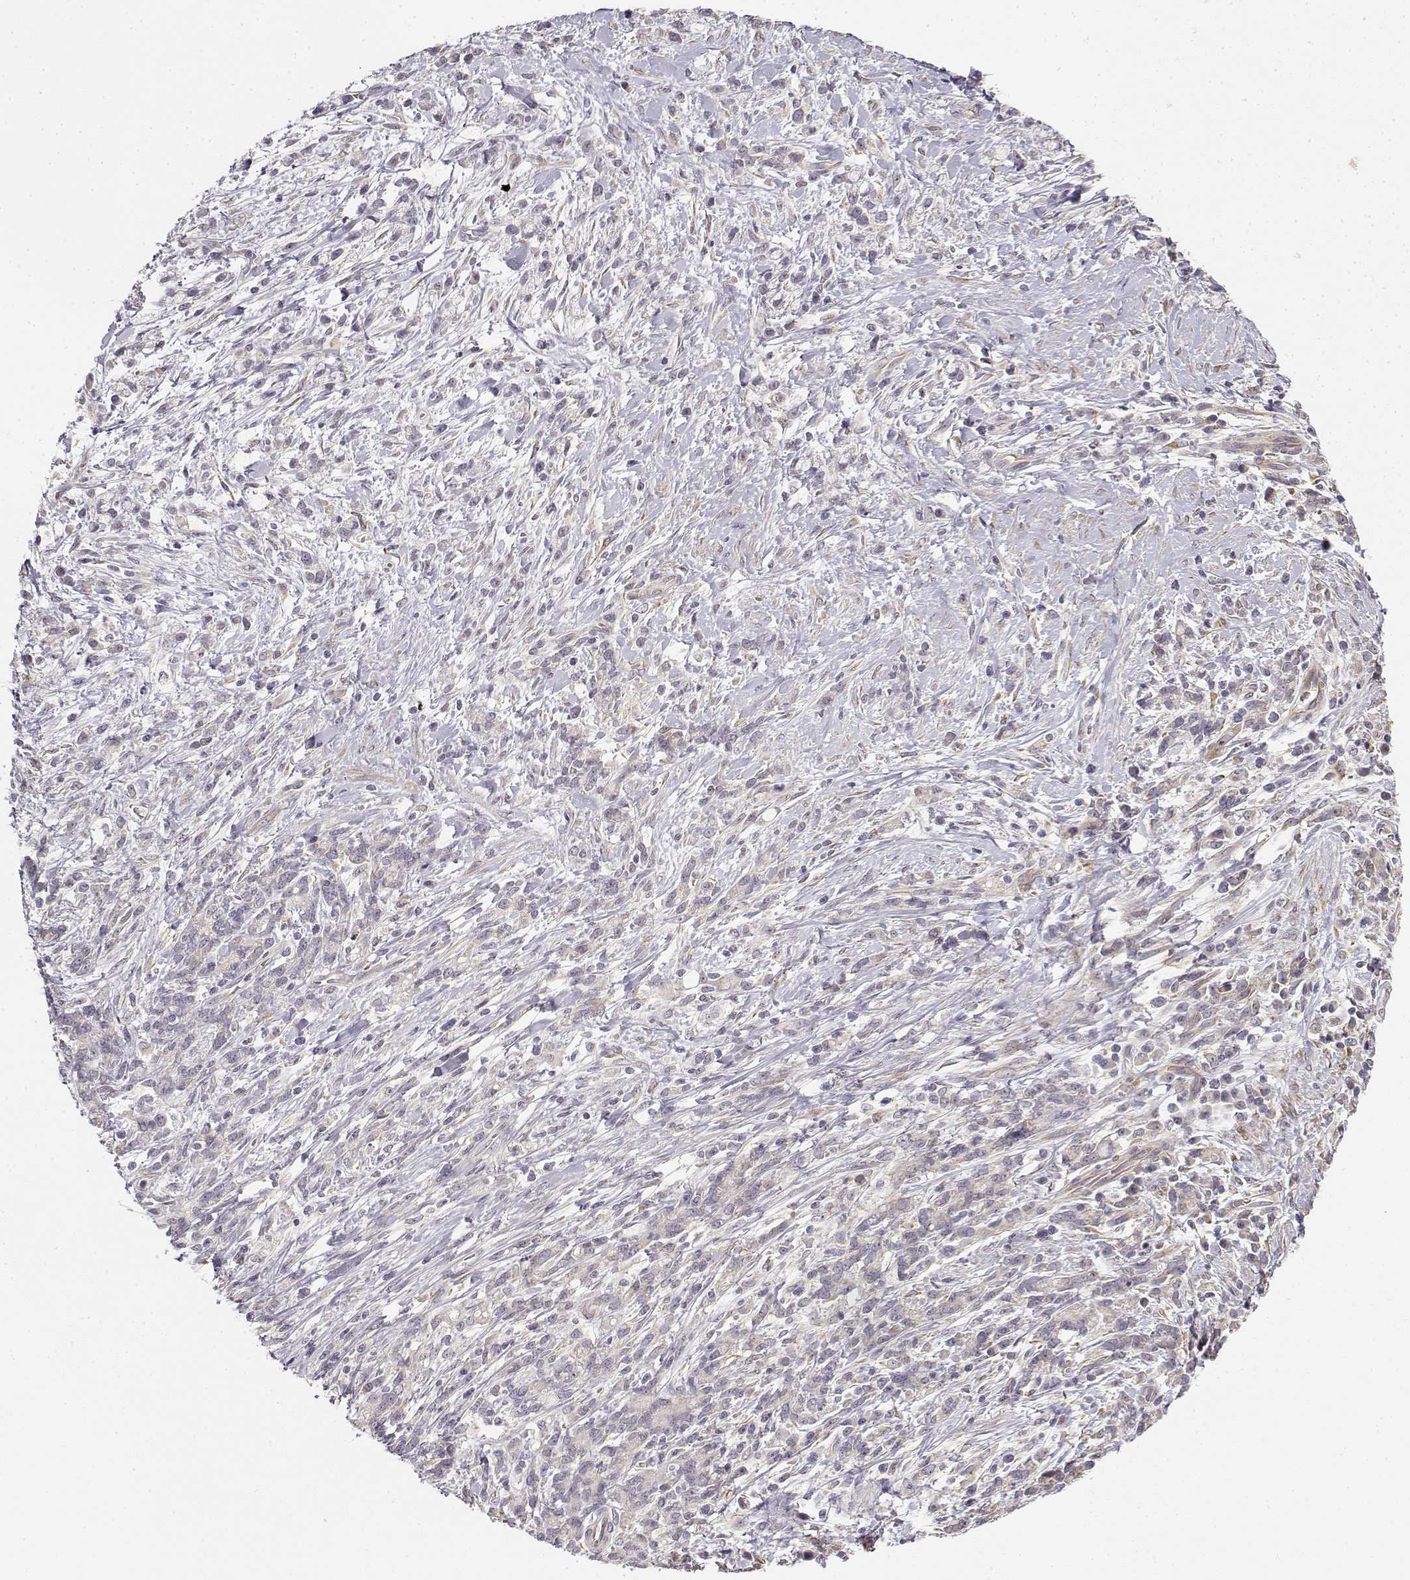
{"staining": {"intensity": "negative", "quantity": "none", "location": "none"}, "tissue": "stomach cancer", "cell_type": "Tumor cells", "image_type": "cancer", "snomed": [{"axis": "morphology", "description": "Adenocarcinoma, NOS"}, {"axis": "topography", "description": "Stomach"}], "caption": "An IHC image of stomach cancer (adenocarcinoma) is shown. There is no staining in tumor cells of stomach cancer (adenocarcinoma).", "gene": "MED12L", "patient": {"sex": "female", "age": 57}}